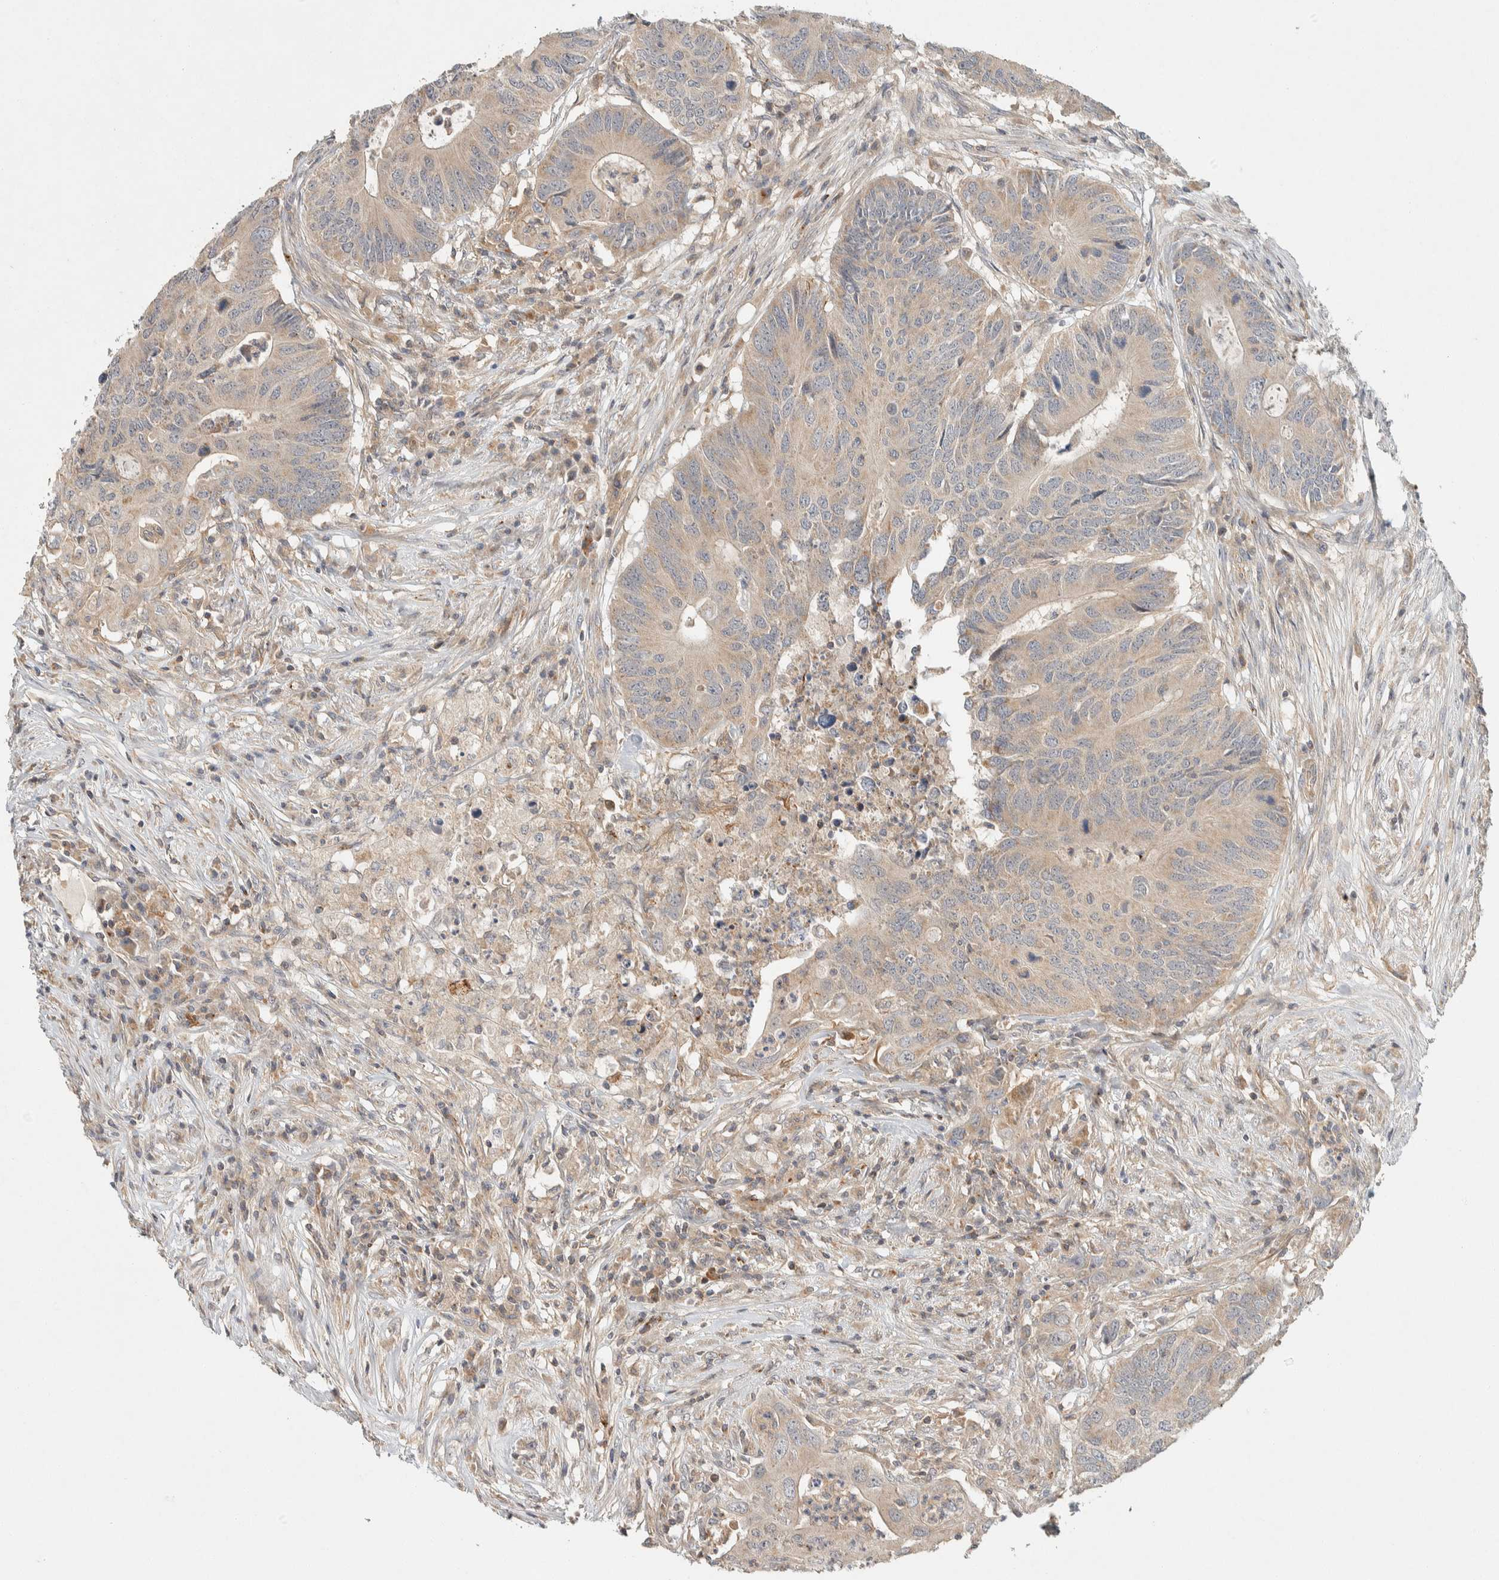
{"staining": {"intensity": "weak", "quantity": ">75%", "location": "cytoplasmic/membranous"}, "tissue": "colorectal cancer", "cell_type": "Tumor cells", "image_type": "cancer", "snomed": [{"axis": "morphology", "description": "Adenocarcinoma, NOS"}, {"axis": "topography", "description": "Colon"}], "caption": "Colorectal adenocarcinoma tissue reveals weak cytoplasmic/membranous staining in about >75% of tumor cells Nuclei are stained in blue.", "gene": "KIF9", "patient": {"sex": "male", "age": 71}}